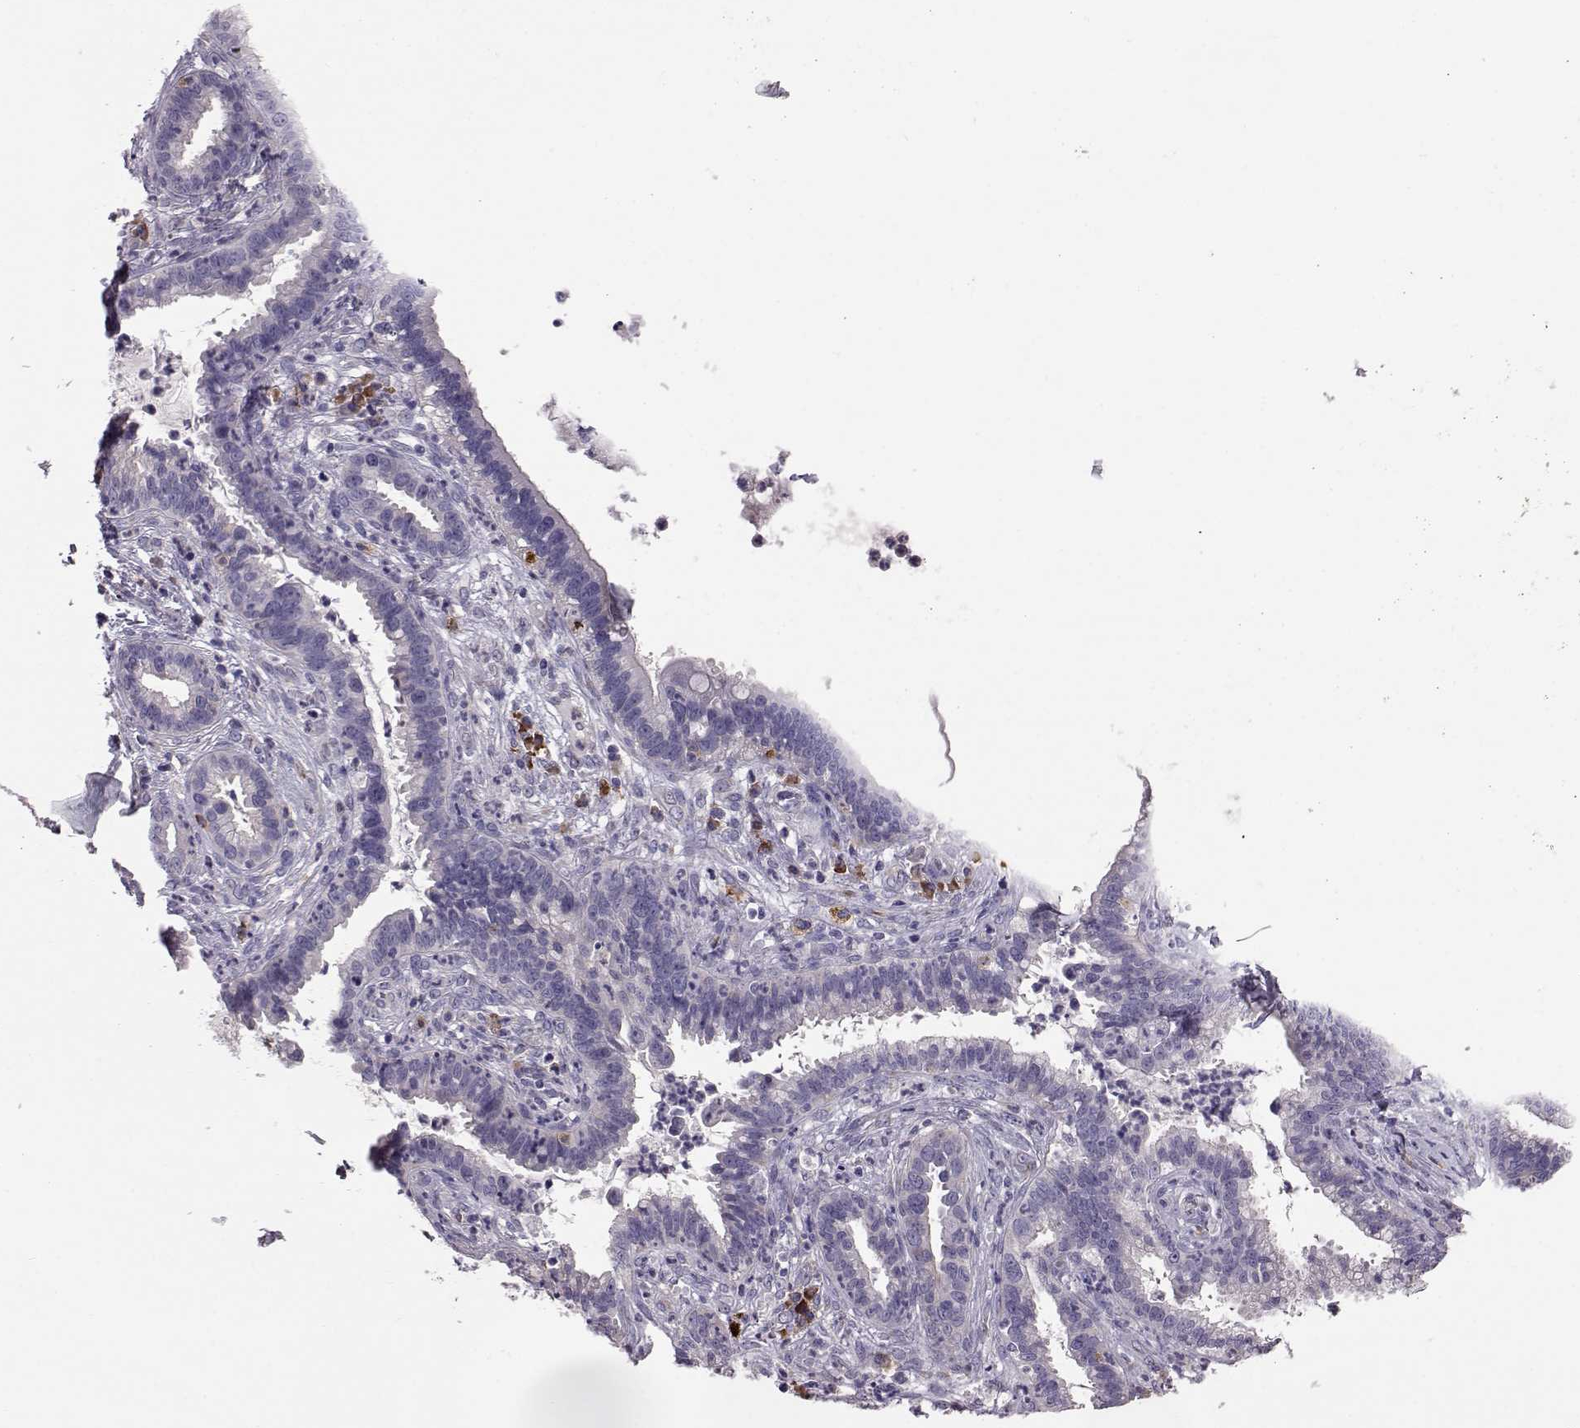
{"staining": {"intensity": "negative", "quantity": "none", "location": "none"}, "tissue": "cervical cancer", "cell_type": "Tumor cells", "image_type": "cancer", "snomed": [{"axis": "morphology", "description": "Adenocarcinoma, NOS"}, {"axis": "topography", "description": "Cervix"}], "caption": "Immunohistochemistry micrograph of neoplastic tissue: human cervical cancer stained with DAB demonstrates no significant protein expression in tumor cells.", "gene": "ADGRG5", "patient": {"sex": "female", "age": 45}}